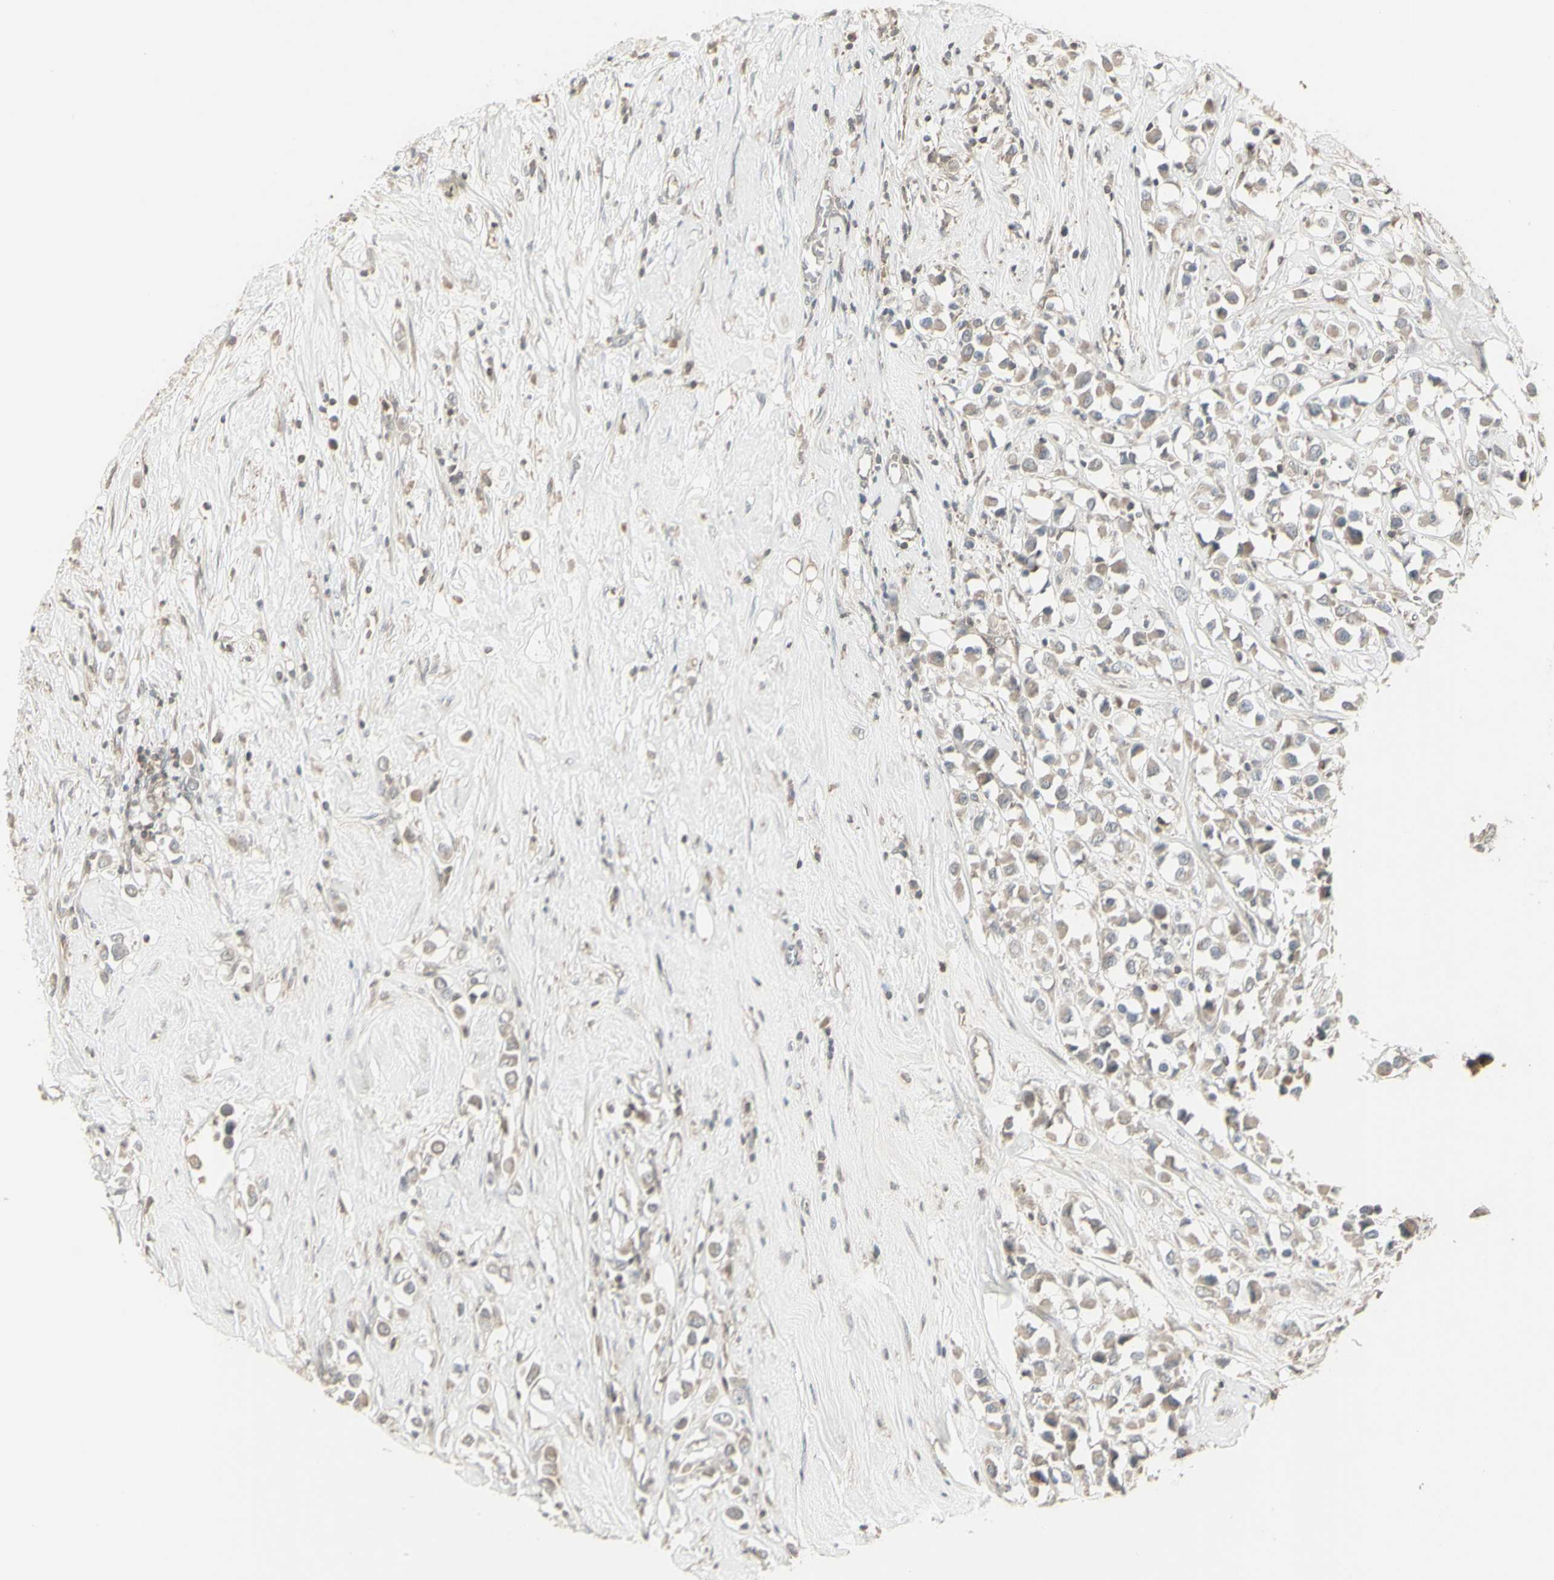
{"staining": {"intensity": "negative", "quantity": "none", "location": "none"}, "tissue": "breast cancer", "cell_type": "Tumor cells", "image_type": "cancer", "snomed": [{"axis": "morphology", "description": "Duct carcinoma"}, {"axis": "topography", "description": "Breast"}], "caption": "Immunohistochemical staining of breast invasive ductal carcinoma exhibits no significant positivity in tumor cells.", "gene": "CSK", "patient": {"sex": "female", "age": 61}}